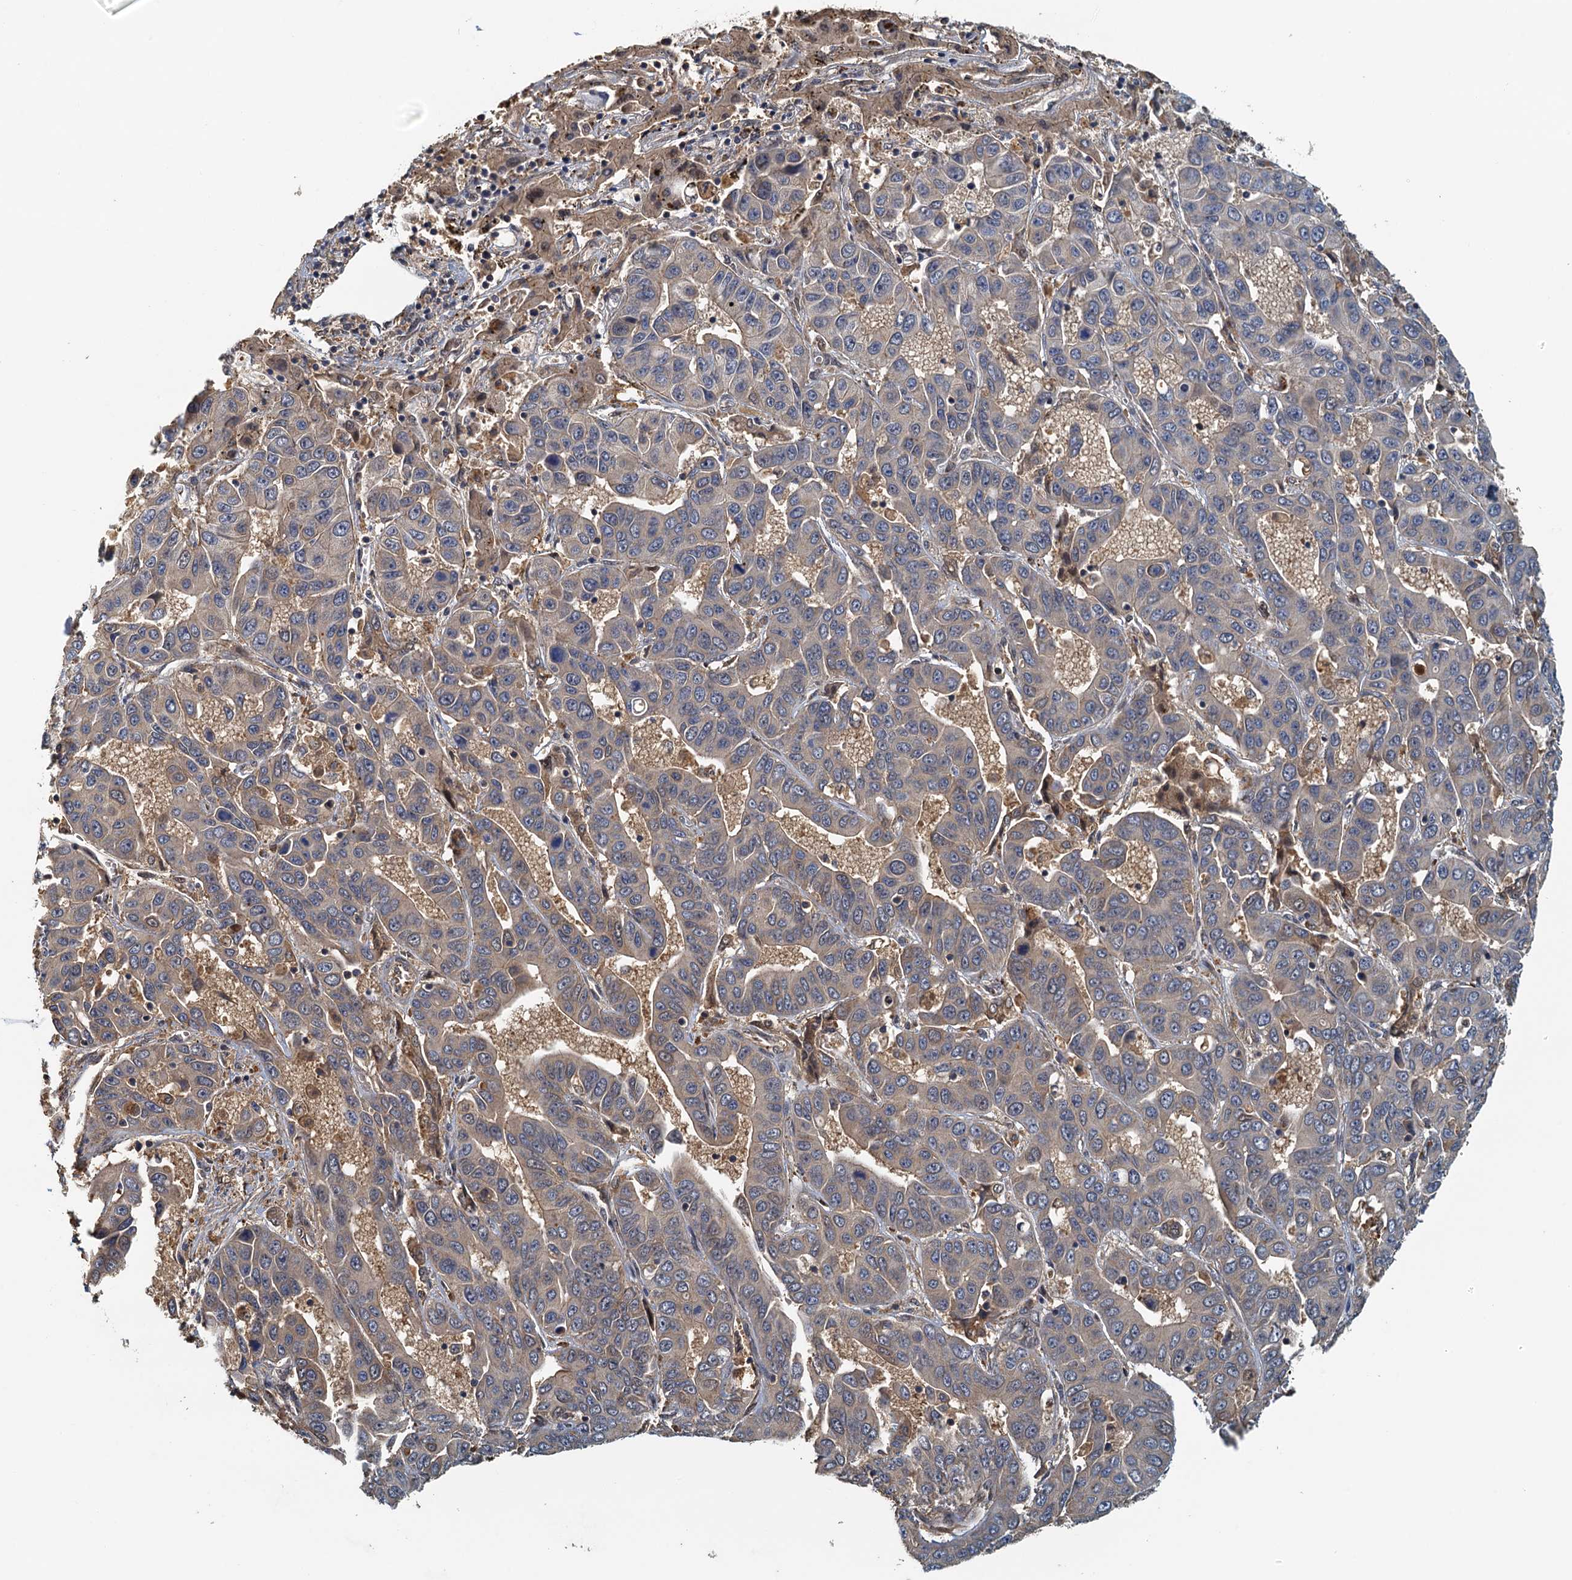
{"staining": {"intensity": "weak", "quantity": "<25%", "location": "cytoplasmic/membranous"}, "tissue": "liver cancer", "cell_type": "Tumor cells", "image_type": "cancer", "snomed": [{"axis": "morphology", "description": "Cholangiocarcinoma"}, {"axis": "topography", "description": "Liver"}], "caption": "This is a photomicrograph of immunohistochemistry staining of cholangiocarcinoma (liver), which shows no positivity in tumor cells. (DAB immunohistochemistry (IHC) with hematoxylin counter stain).", "gene": "UBL7", "patient": {"sex": "female", "age": 52}}